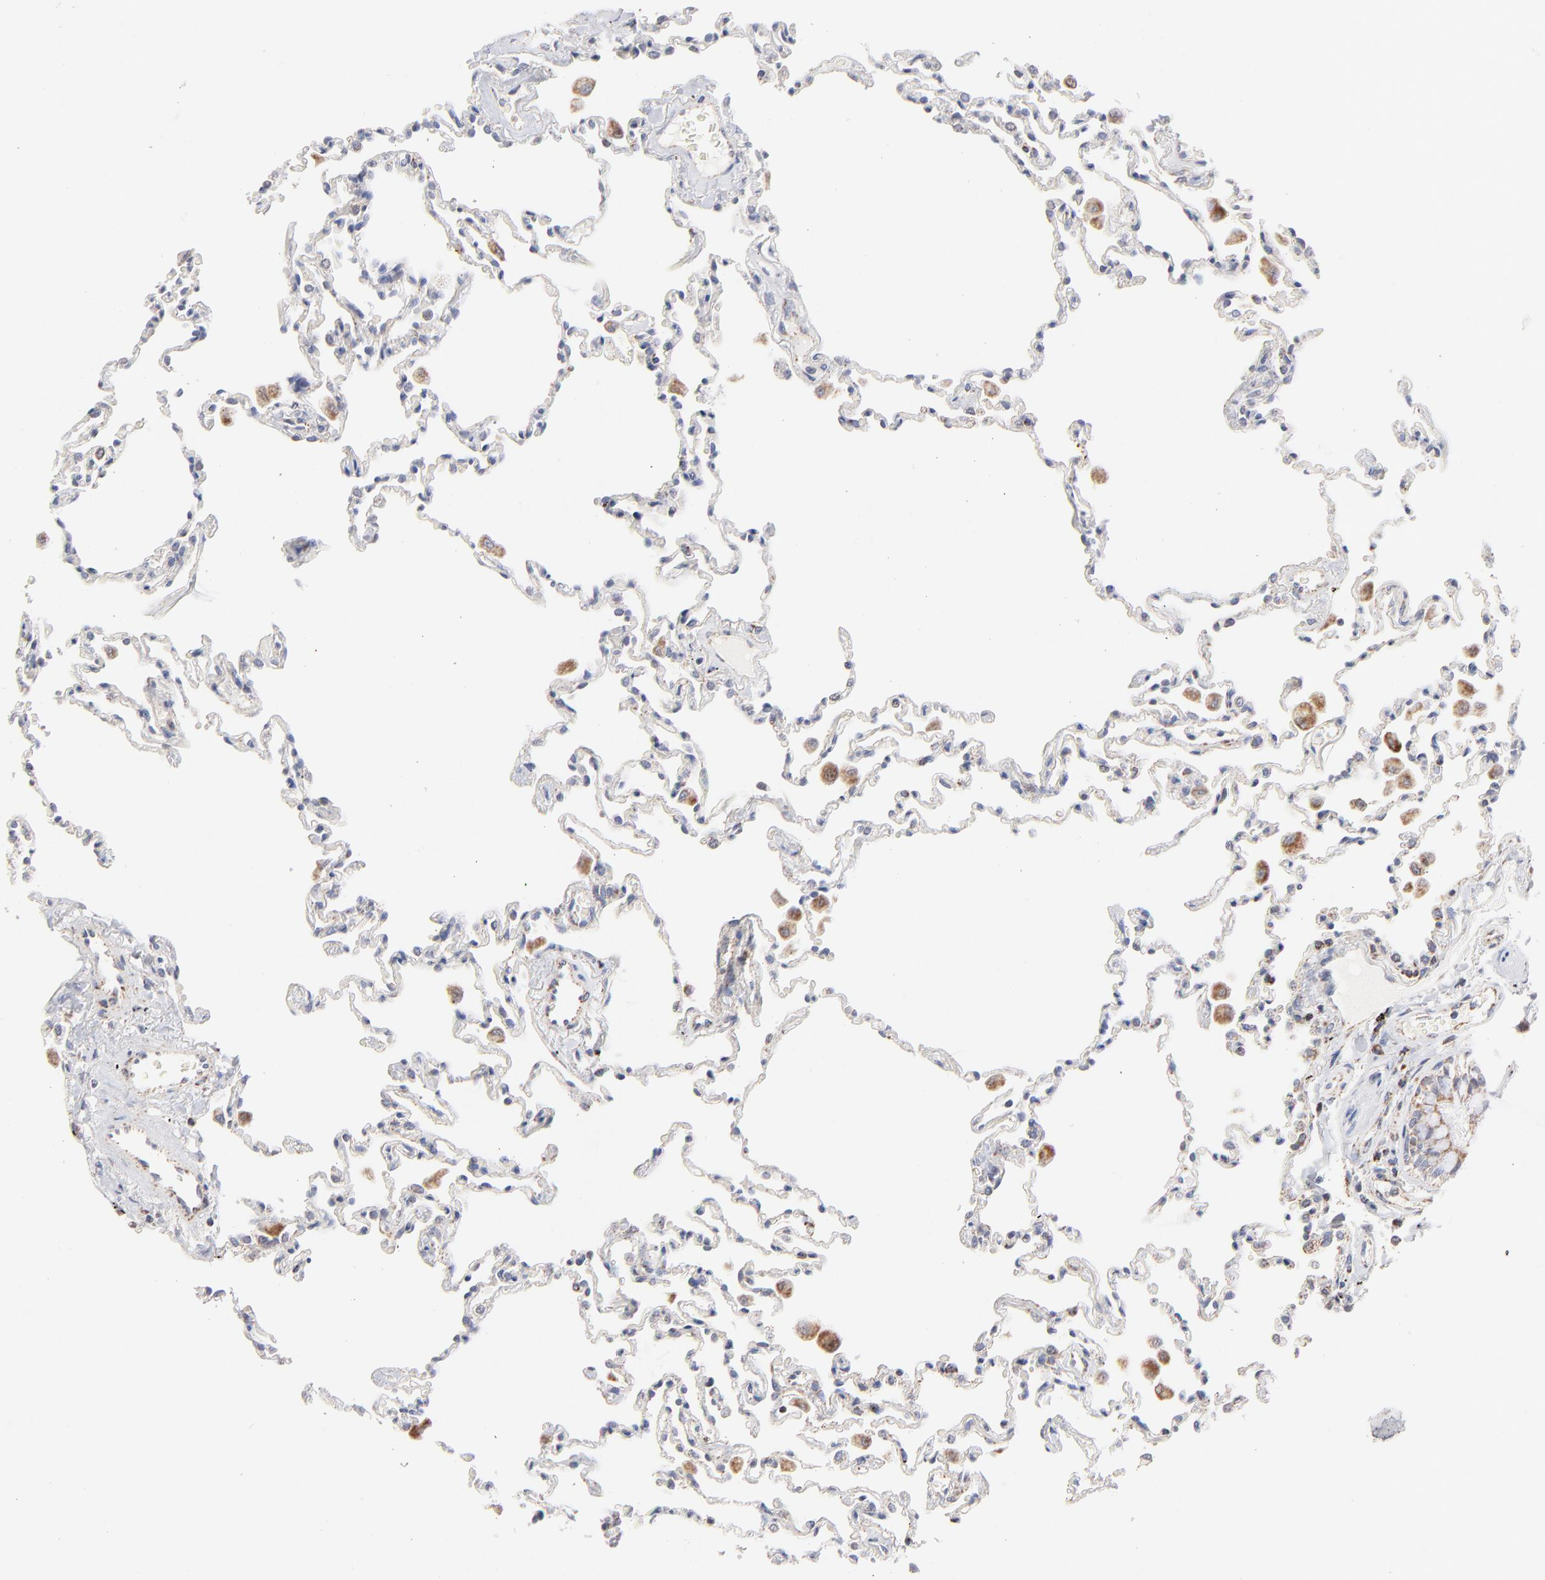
{"staining": {"intensity": "negative", "quantity": "none", "location": "none"}, "tissue": "lung", "cell_type": "Alveolar cells", "image_type": "normal", "snomed": [{"axis": "morphology", "description": "Normal tissue, NOS"}, {"axis": "topography", "description": "Lung"}], "caption": "The immunohistochemistry (IHC) micrograph has no significant staining in alveolar cells of lung.", "gene": "MRPL58", "patient": {"sex": "male", "age": 59}}